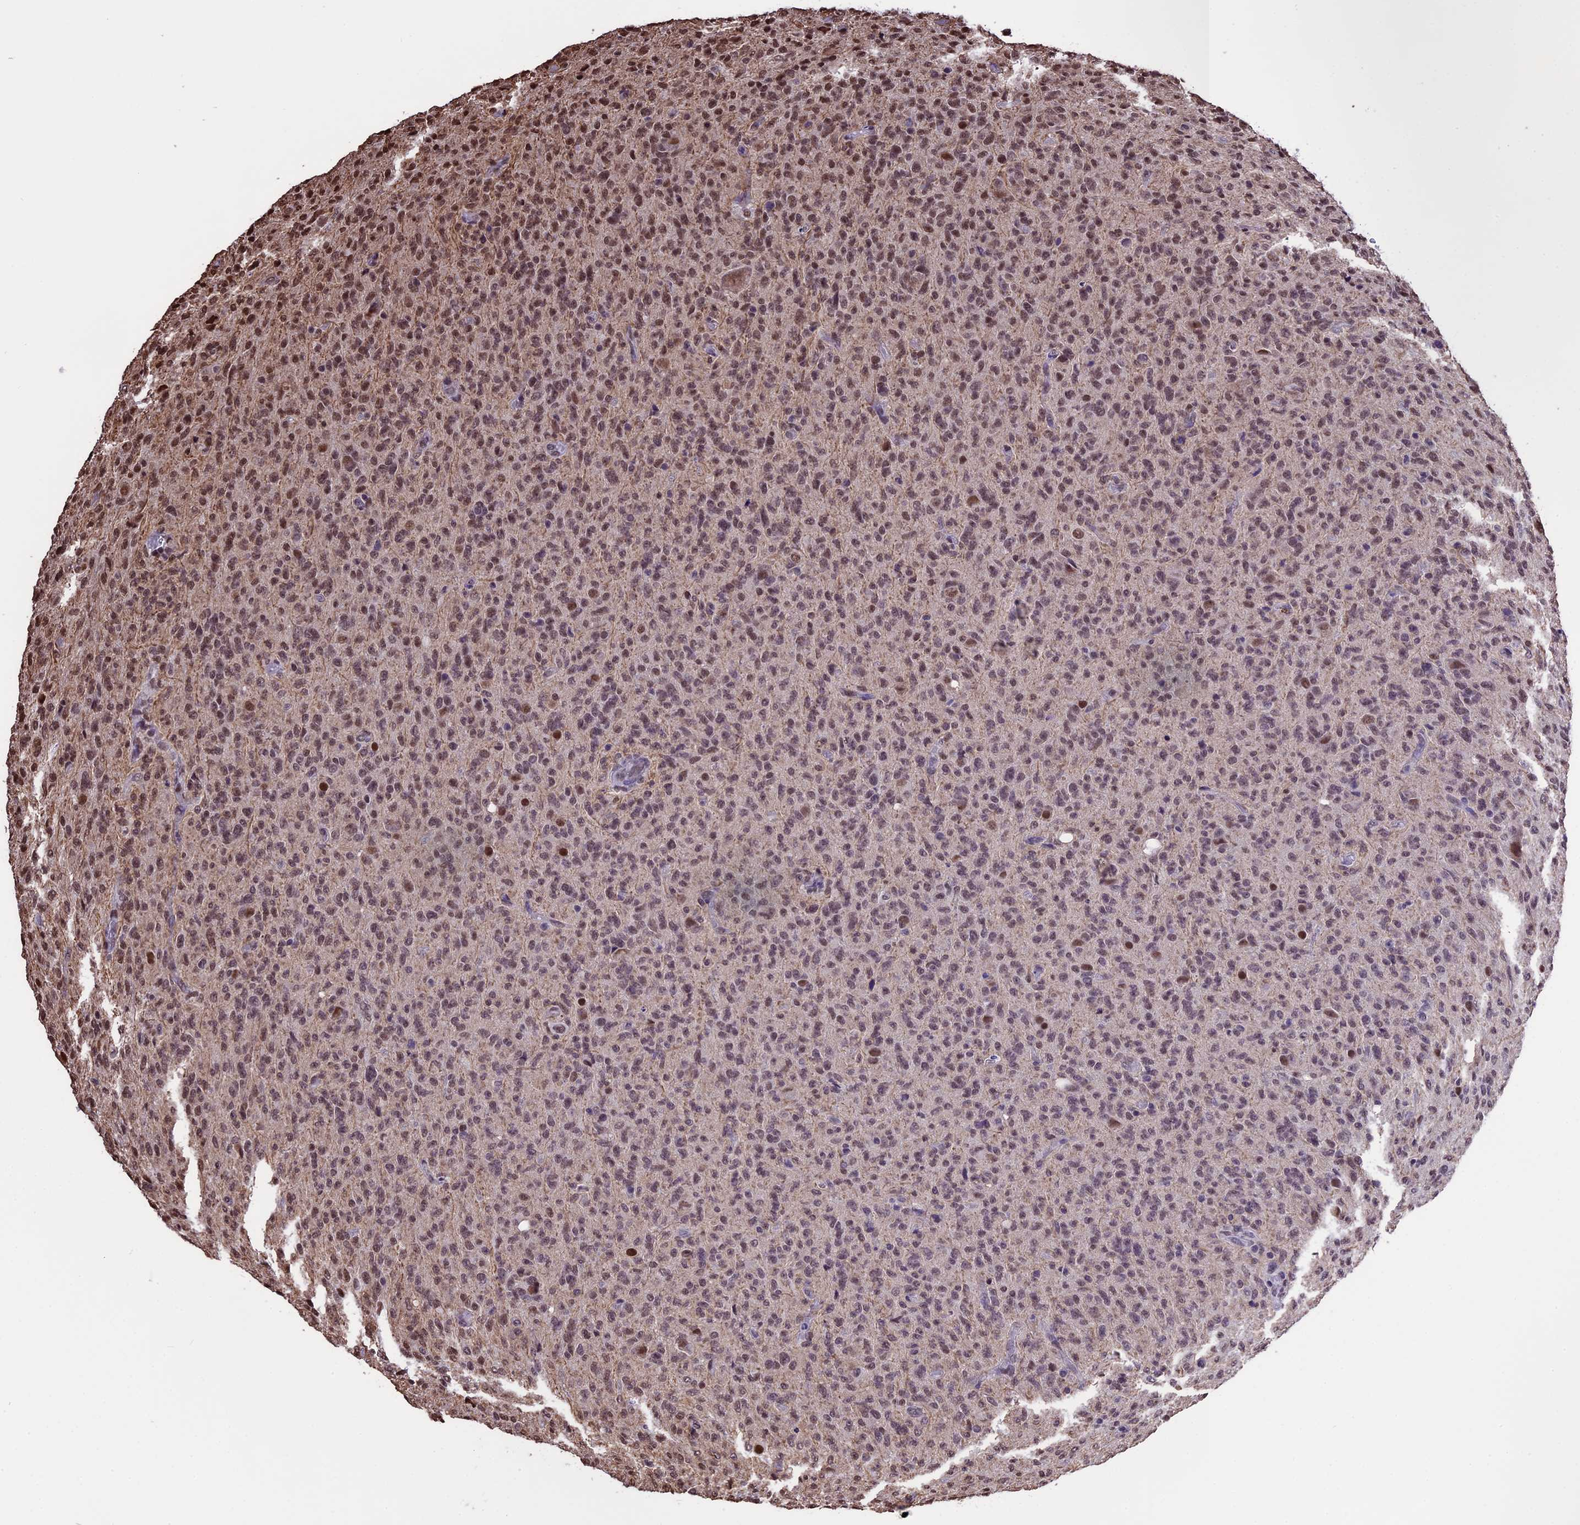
{"staining": {"intensity": "moderate", "quantity": ">75%", "location": "nuclear"}, "tissue": "glioma", "cell_type": "Tumor cells", "image_type": "cancer", "snomed": [{"axis": "morphology", "description": "Glioma, malignant, High grade"}, {"axis": "topography", "description": "Brain"}], "caption": "DAB immunohistochemical staining of human high-grade glioma (malignant) exhibits moderate nuclear protein staining in about >75% of tumor cells. The protein of interest is shown in brown color, while the nuclei are stained blue.", "gene": "POLR3E", "patient": {"sex": "female", "age": 57}}